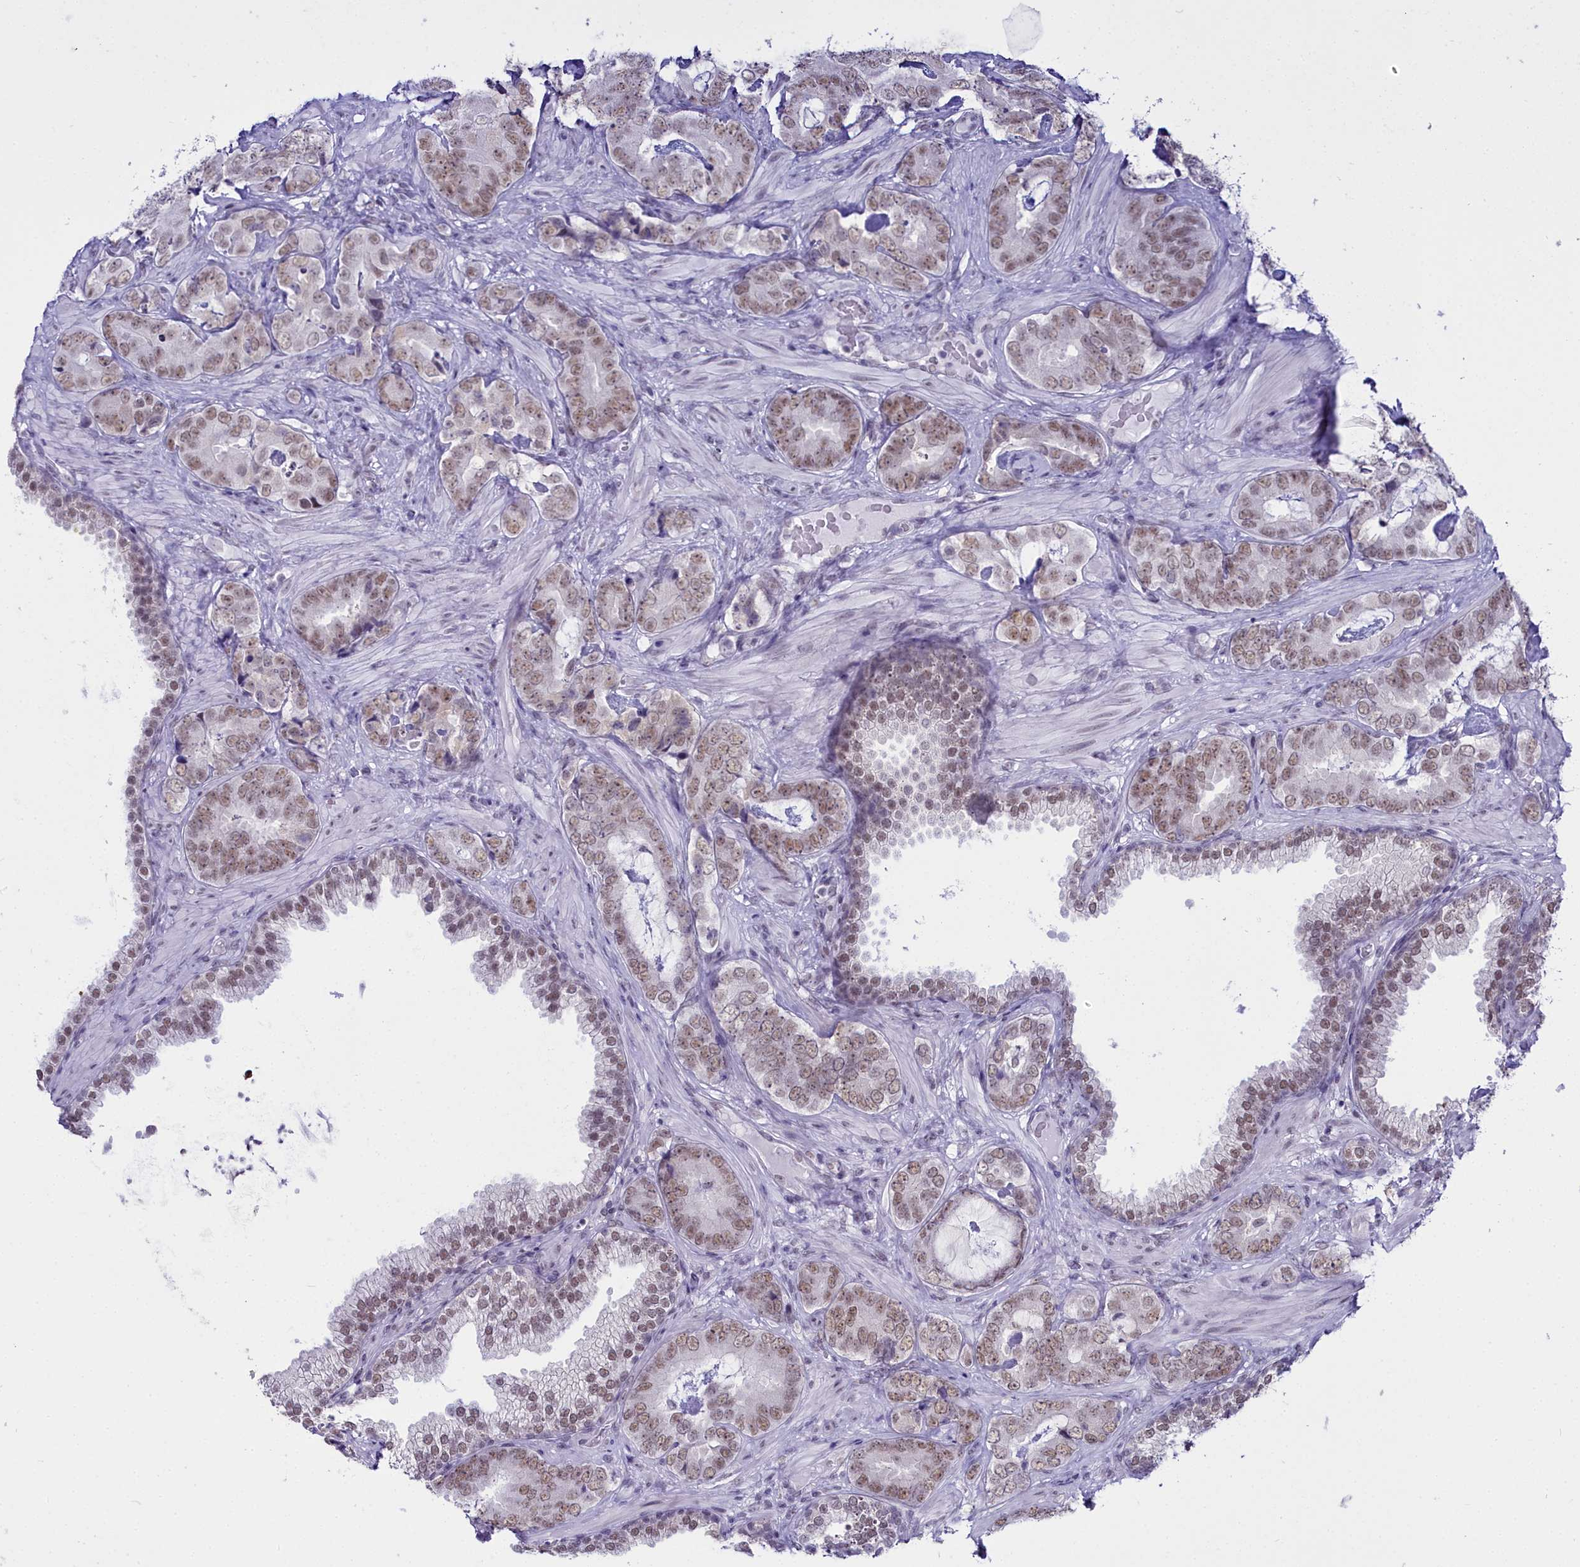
{"staining": {"intensity": "weak", "quantity": ">75%", "location": "nuclear"}, "tissue": "prostate cancer", "cell_type": "Tumor cells", "image_type": "cancer", "snomed": [{"axis": "morphology", "description": "Adenocarcinoma, High grade"}, {"axis": "topography", "description": "Prostate"}], "caption": "Immunohistochemical staining of human prostate cancer (high-grade adenocarcinoma) exhibits weak nuclear protein positivity in about >75% of tumor cells.", "gene": "RBM12", "patient": {"sex": "male", "age": 71}}